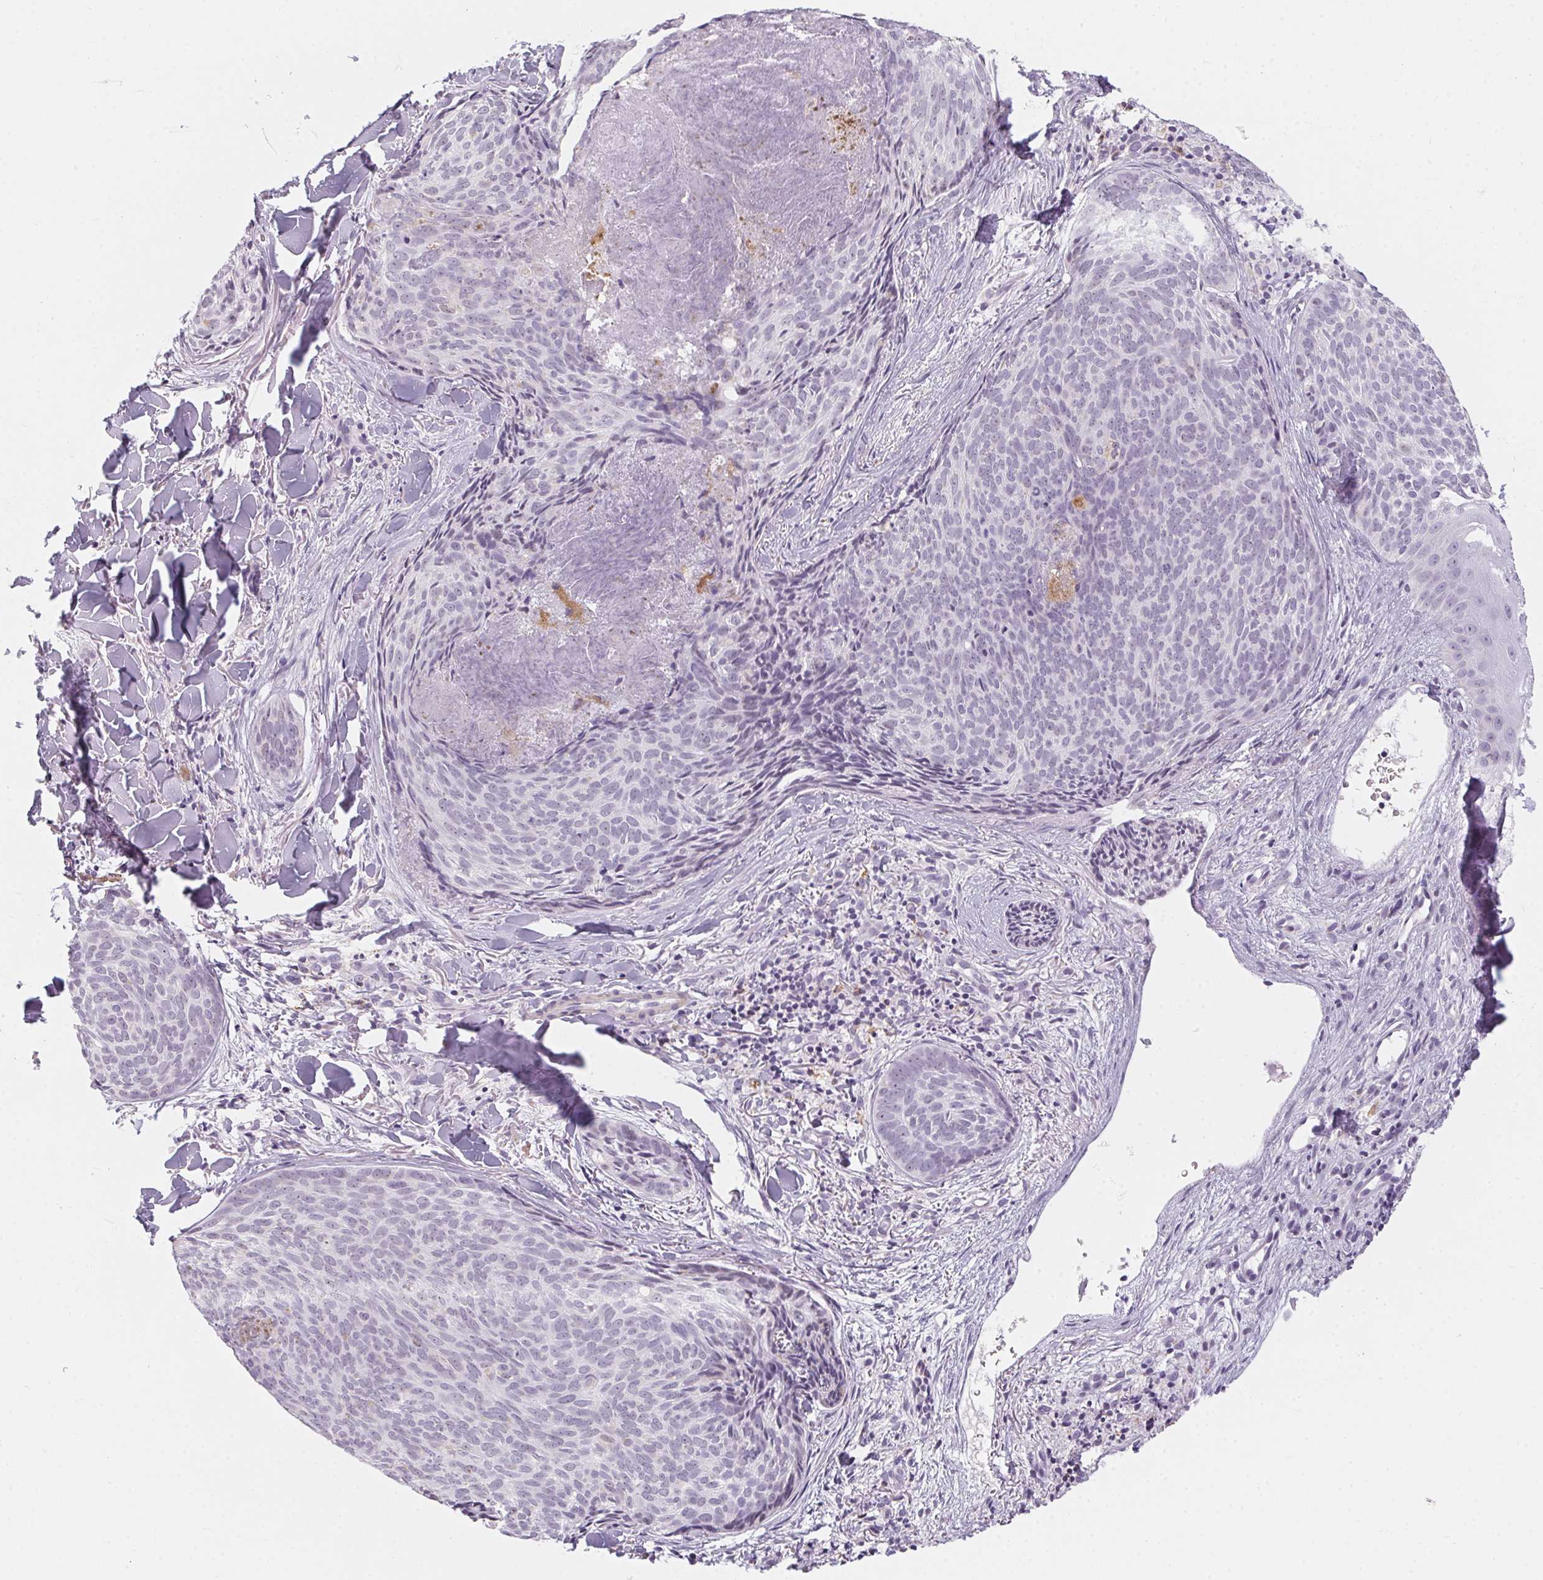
{"staining": {"intensity": "negative", "quantity": "none", "location": "none"}, "tissue": "skin cancer", "cell_type": "Tumor cells", "image_type": "cancer", "snomed": [{"axis": "morphology", "description": "Basal cell carcinoma"}, {"axis": "topography", "description": "Skin"}], "caption": "The image shows no significant expression in tumor cells of skin cancer.", "gene": "PRPH", "patient": {"sex": "female", "age": 82}}